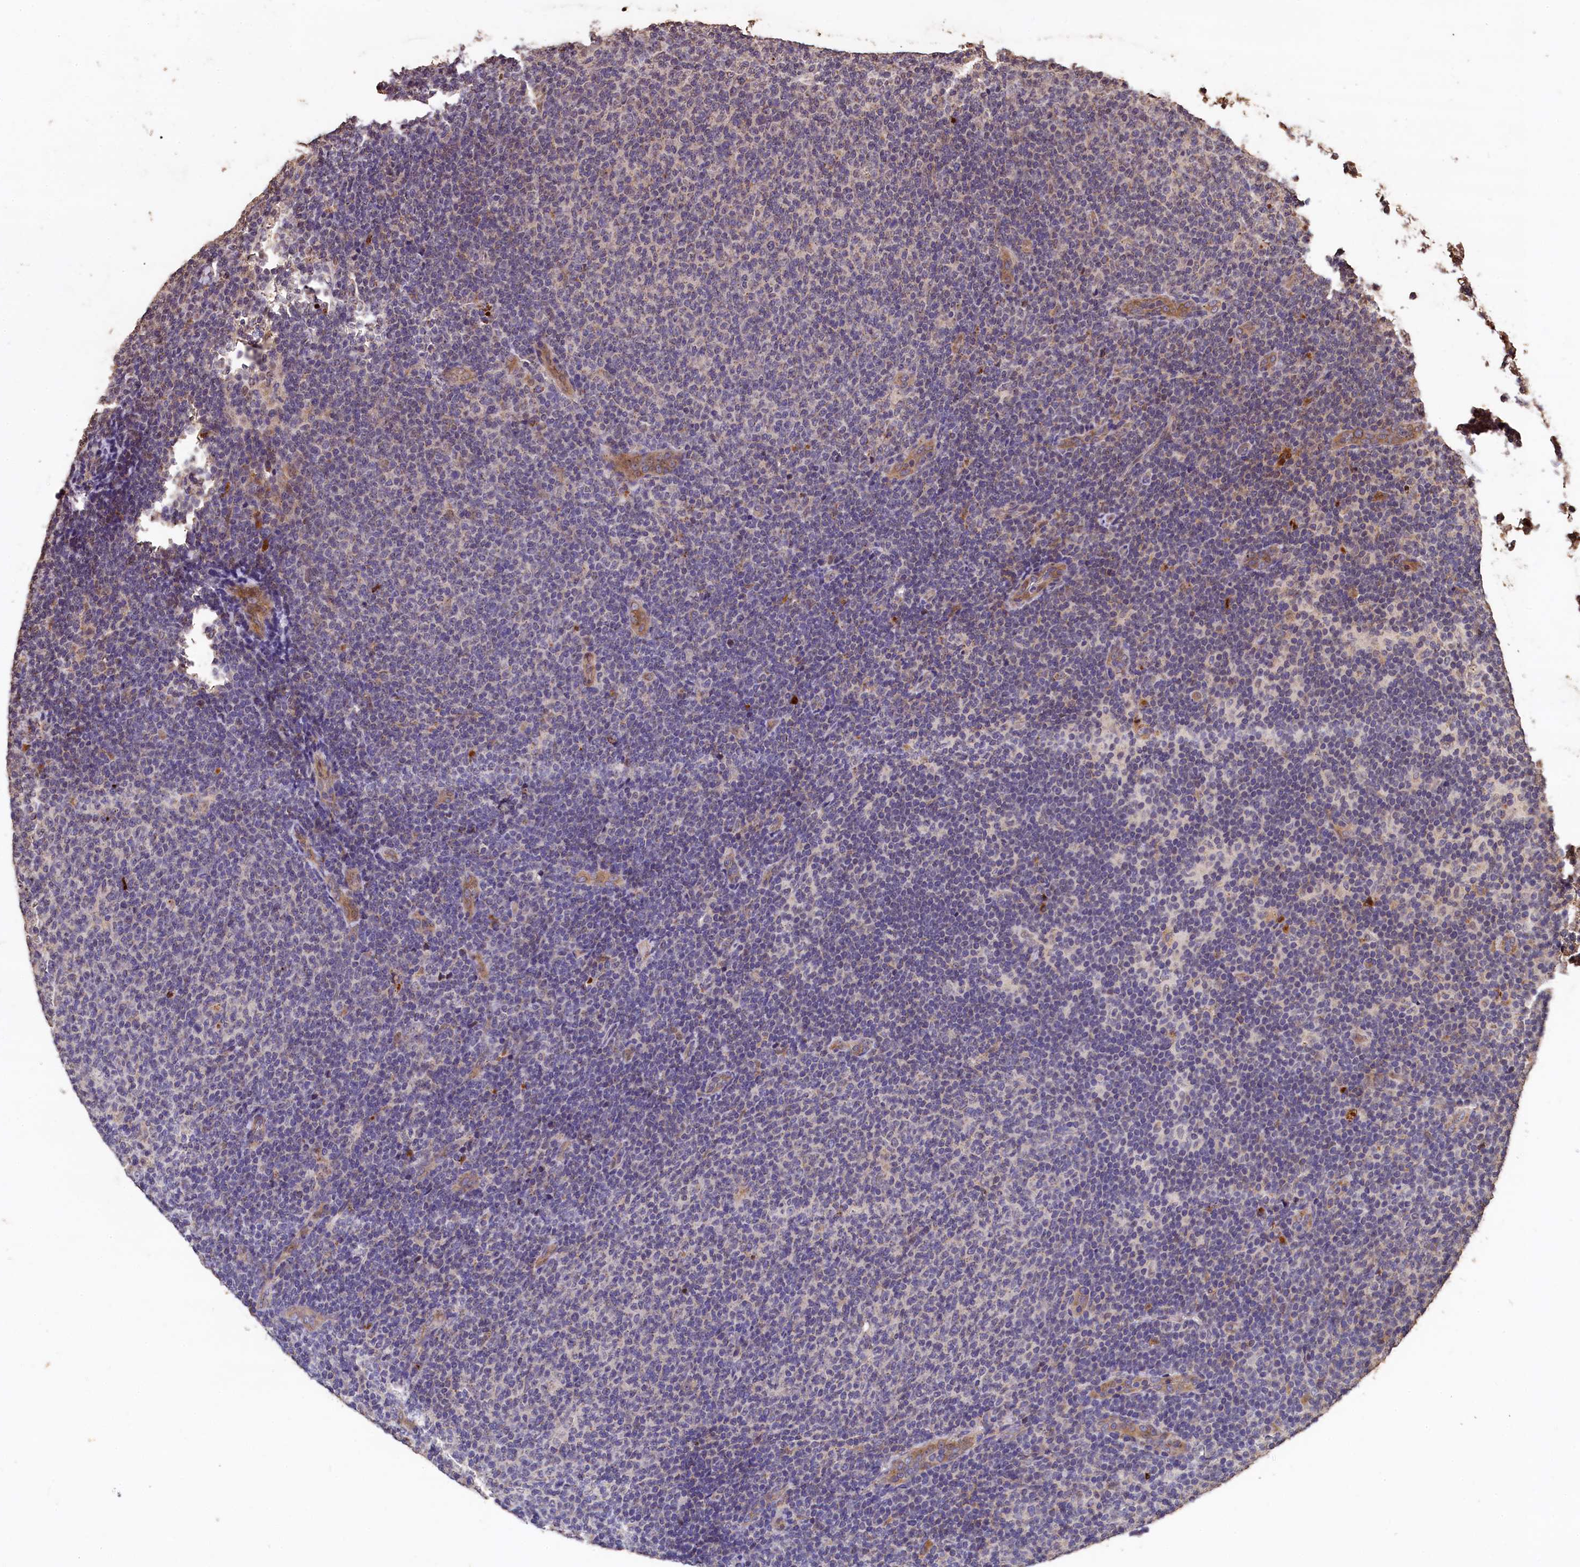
{"staining": {"intensity": "weak", "quantity": "<25%", "location": "cytoplasmic/membranous"}, "tissue": "lymphoma", "cell_type": "Tumor cells", "image_type": "cancer", "snomed": [{"axis": "morphology", "description": "Malignant lymphoma, non-Hodgkin's type, Low grade"}, {"axis": "topography", "description": "Lymph node"}], "caption": "Human low-grade malignant lymphoma, non-Hodgkin's type stained for a protein using immunohistochemistry (IHC) shows no positivity in tumor cells.", "gene": "LSM4", "patient": {"sex": "male", "age": 66}}